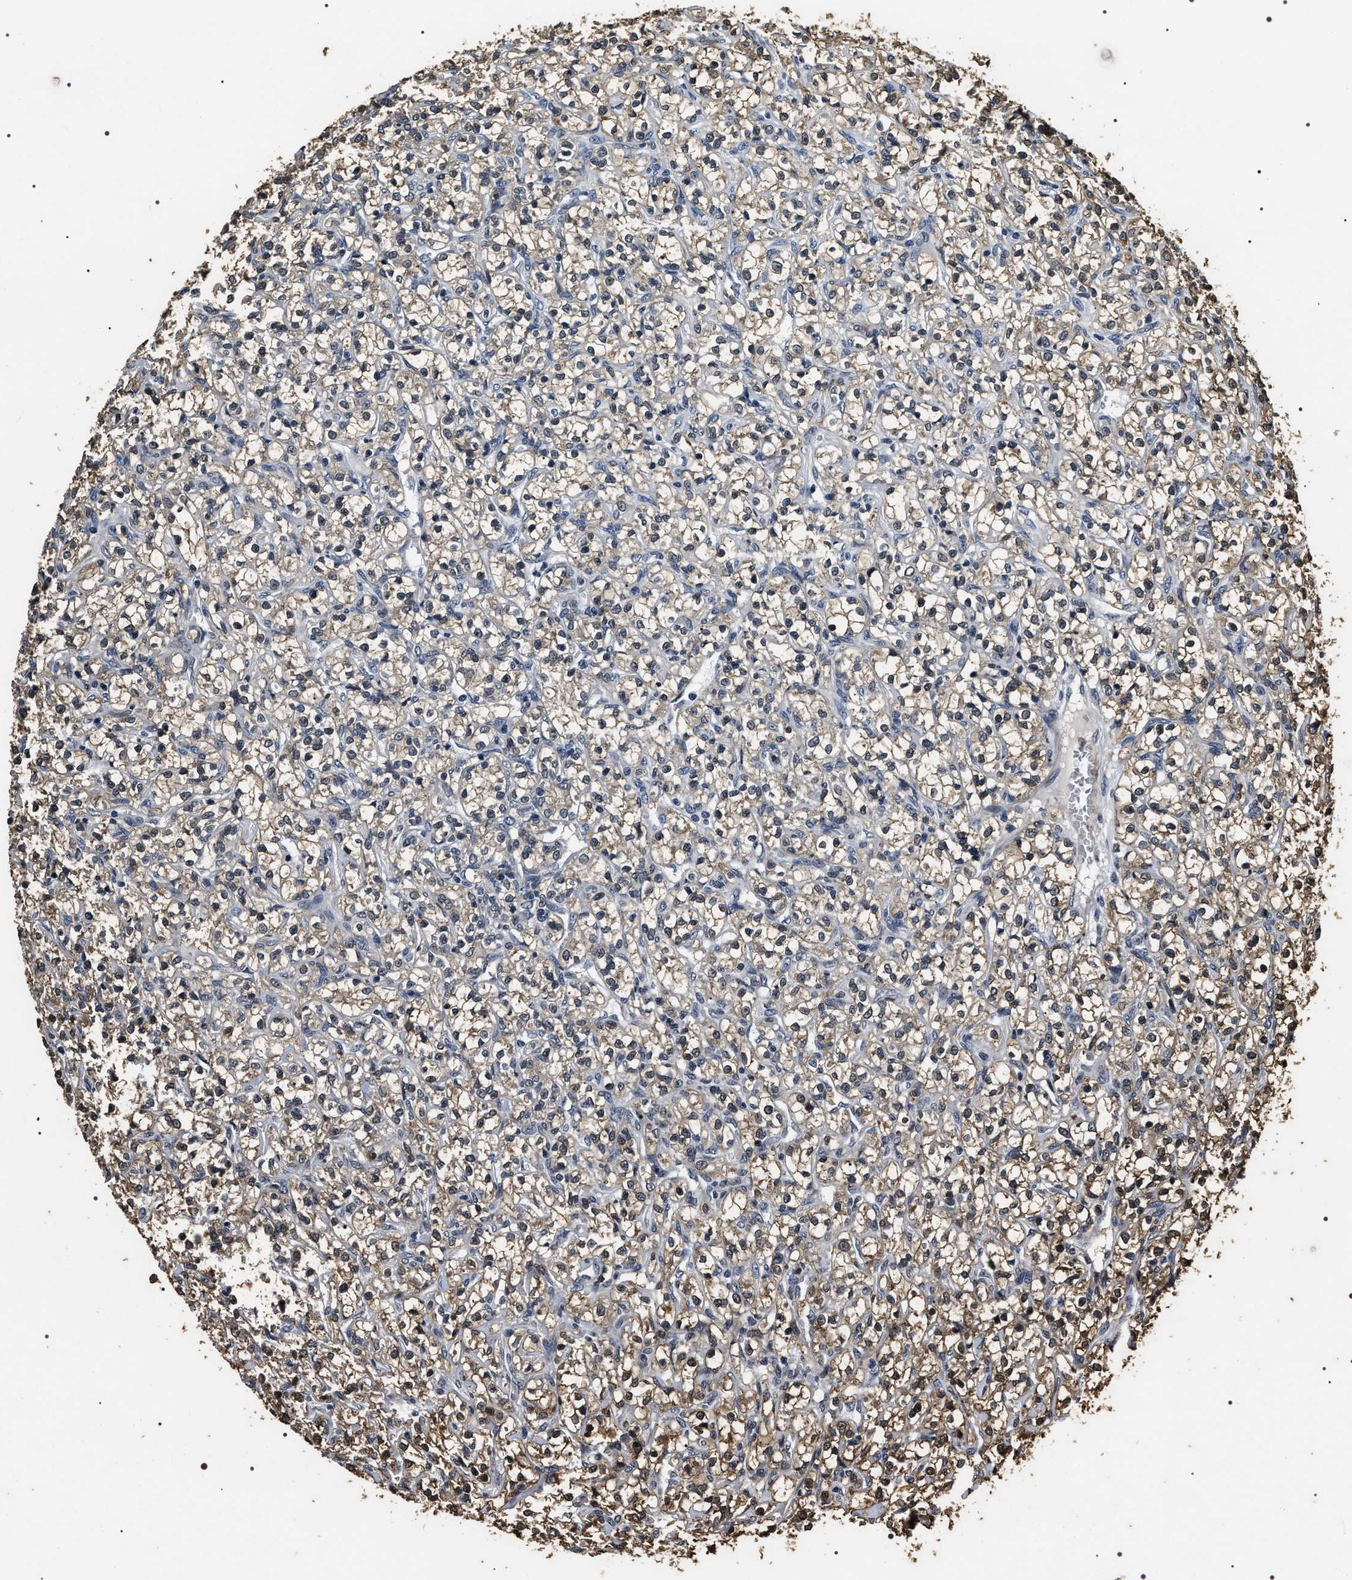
{"staining": {"intensity": "moderate", "quantity": "25%-75%", "location": "cytoplasmic/membranous,nuclear"}, "tissue": "renal cancer", "cell_type": "Tumor cells", "image_type": "cancer", "snomed": [{"axis": "morphology", "description": "Adenocarcinoma, NOS"}, {"axis": "topography", "description": "Kidney"}], "caption": "Adenocarcinoma (renal) stained with IHC exhibits moderate cytoplasmic/membranous and nuclear positivity in approximately 25%-75% of tumor cells.", "gene": "ARHGAP22", "patient": {"sex": "female", "age": 69}}